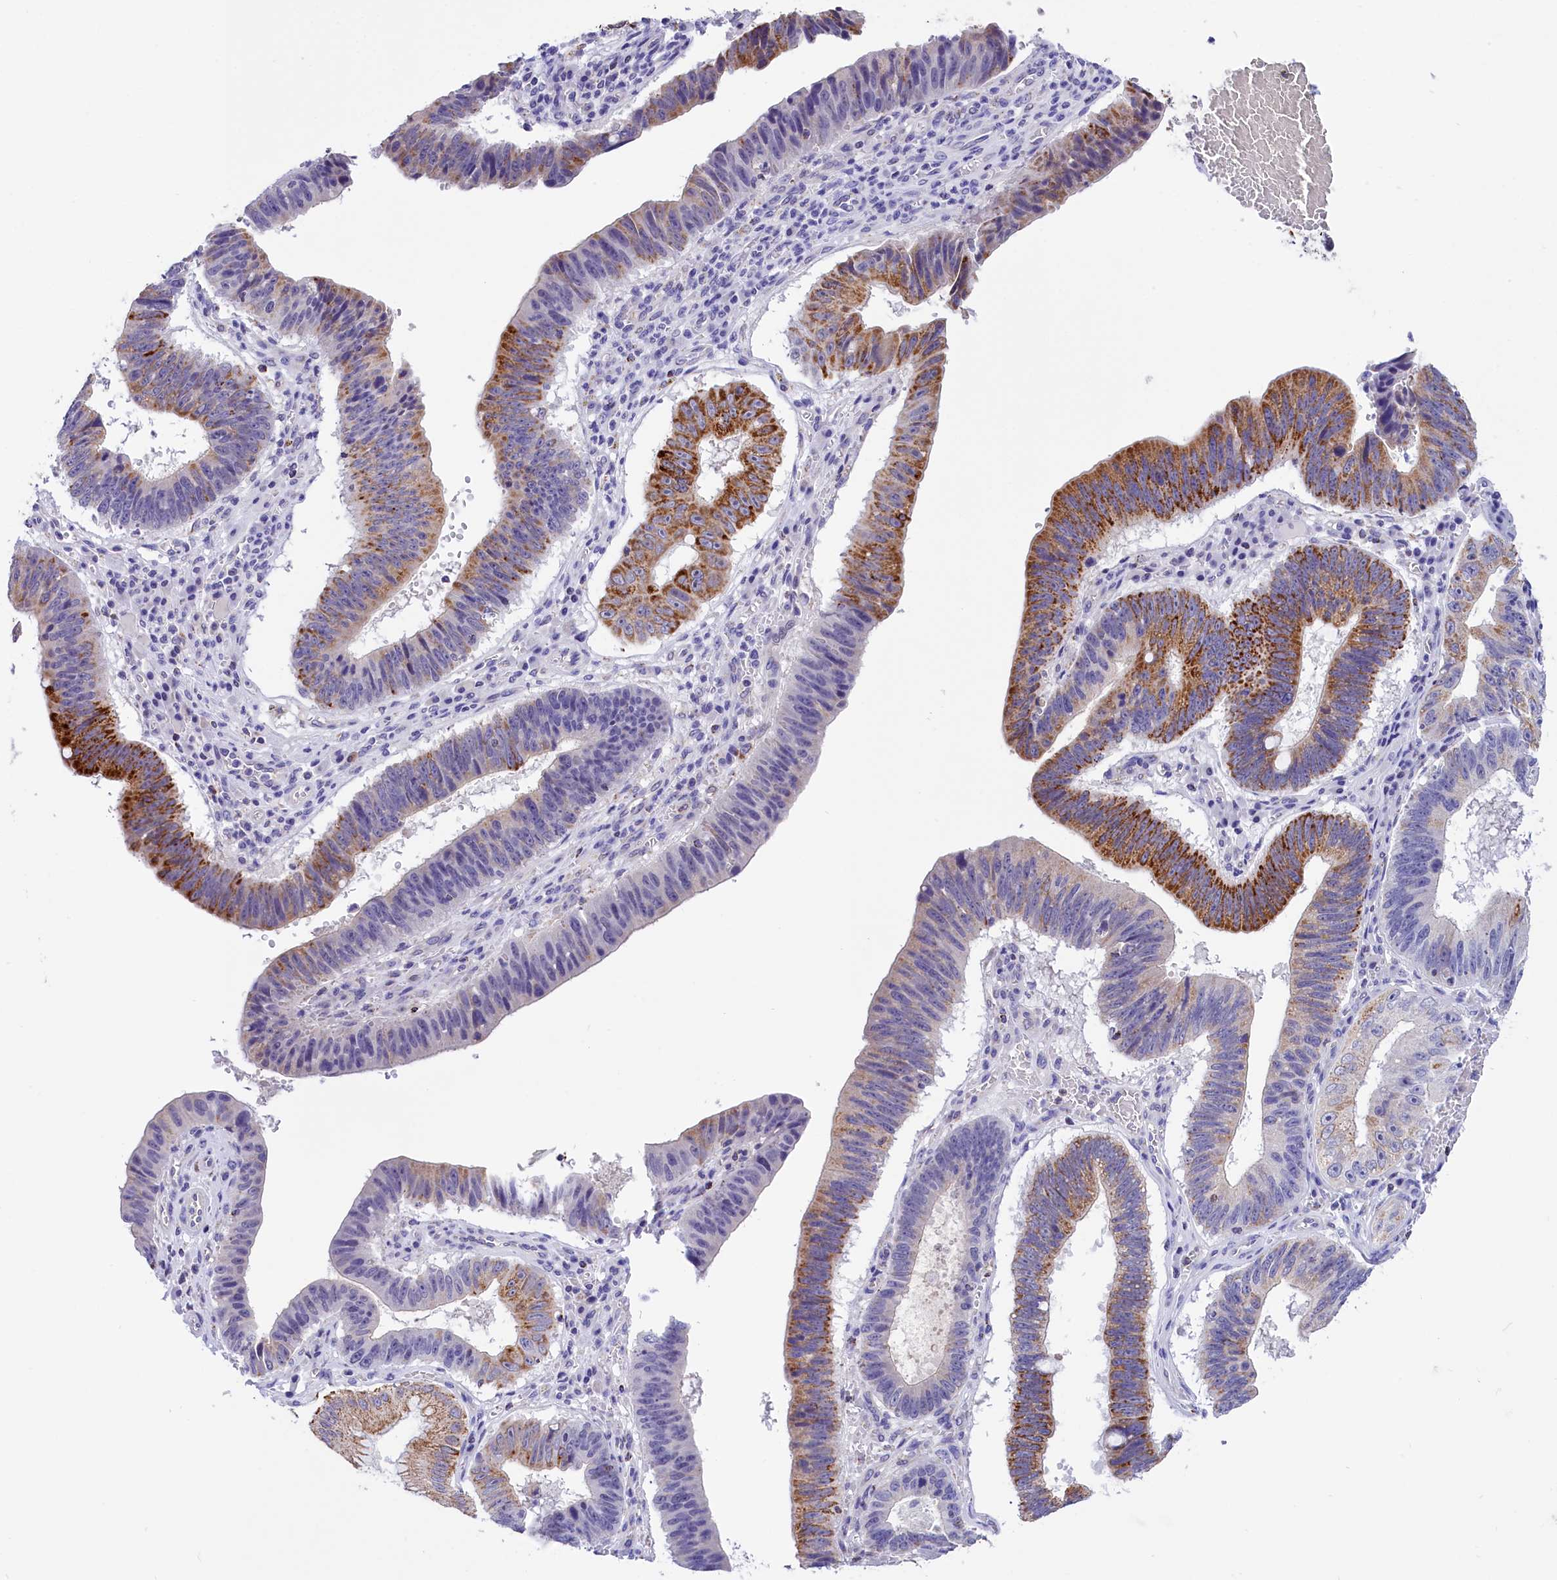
{"staining": {"intensity": "moderate", "quantity": "25%-75%", "location": "cytoplasmic/membranous"}, "tissue": "stomach cancer", "cell_type": "Tumor cells", "image_type": "cancer", "snomed": [{"axis": "morphology", "description": "Adenocarcinoma, NOS"}, {"axis": "topography", "description": "Stomach"}], "caption": "Immunohistochemical staining of human adenocarcinoma (stomach) displays medium levels of moderate cytoplasmic/membranous staining in about 25%-75% of tumor cells. (DAB (3,3'-diaminobenzidine) = brown stain, brightfield microscopy at high magnification).", "gene": "ABAT", "patient": {"sex": "male", "age": 59}}